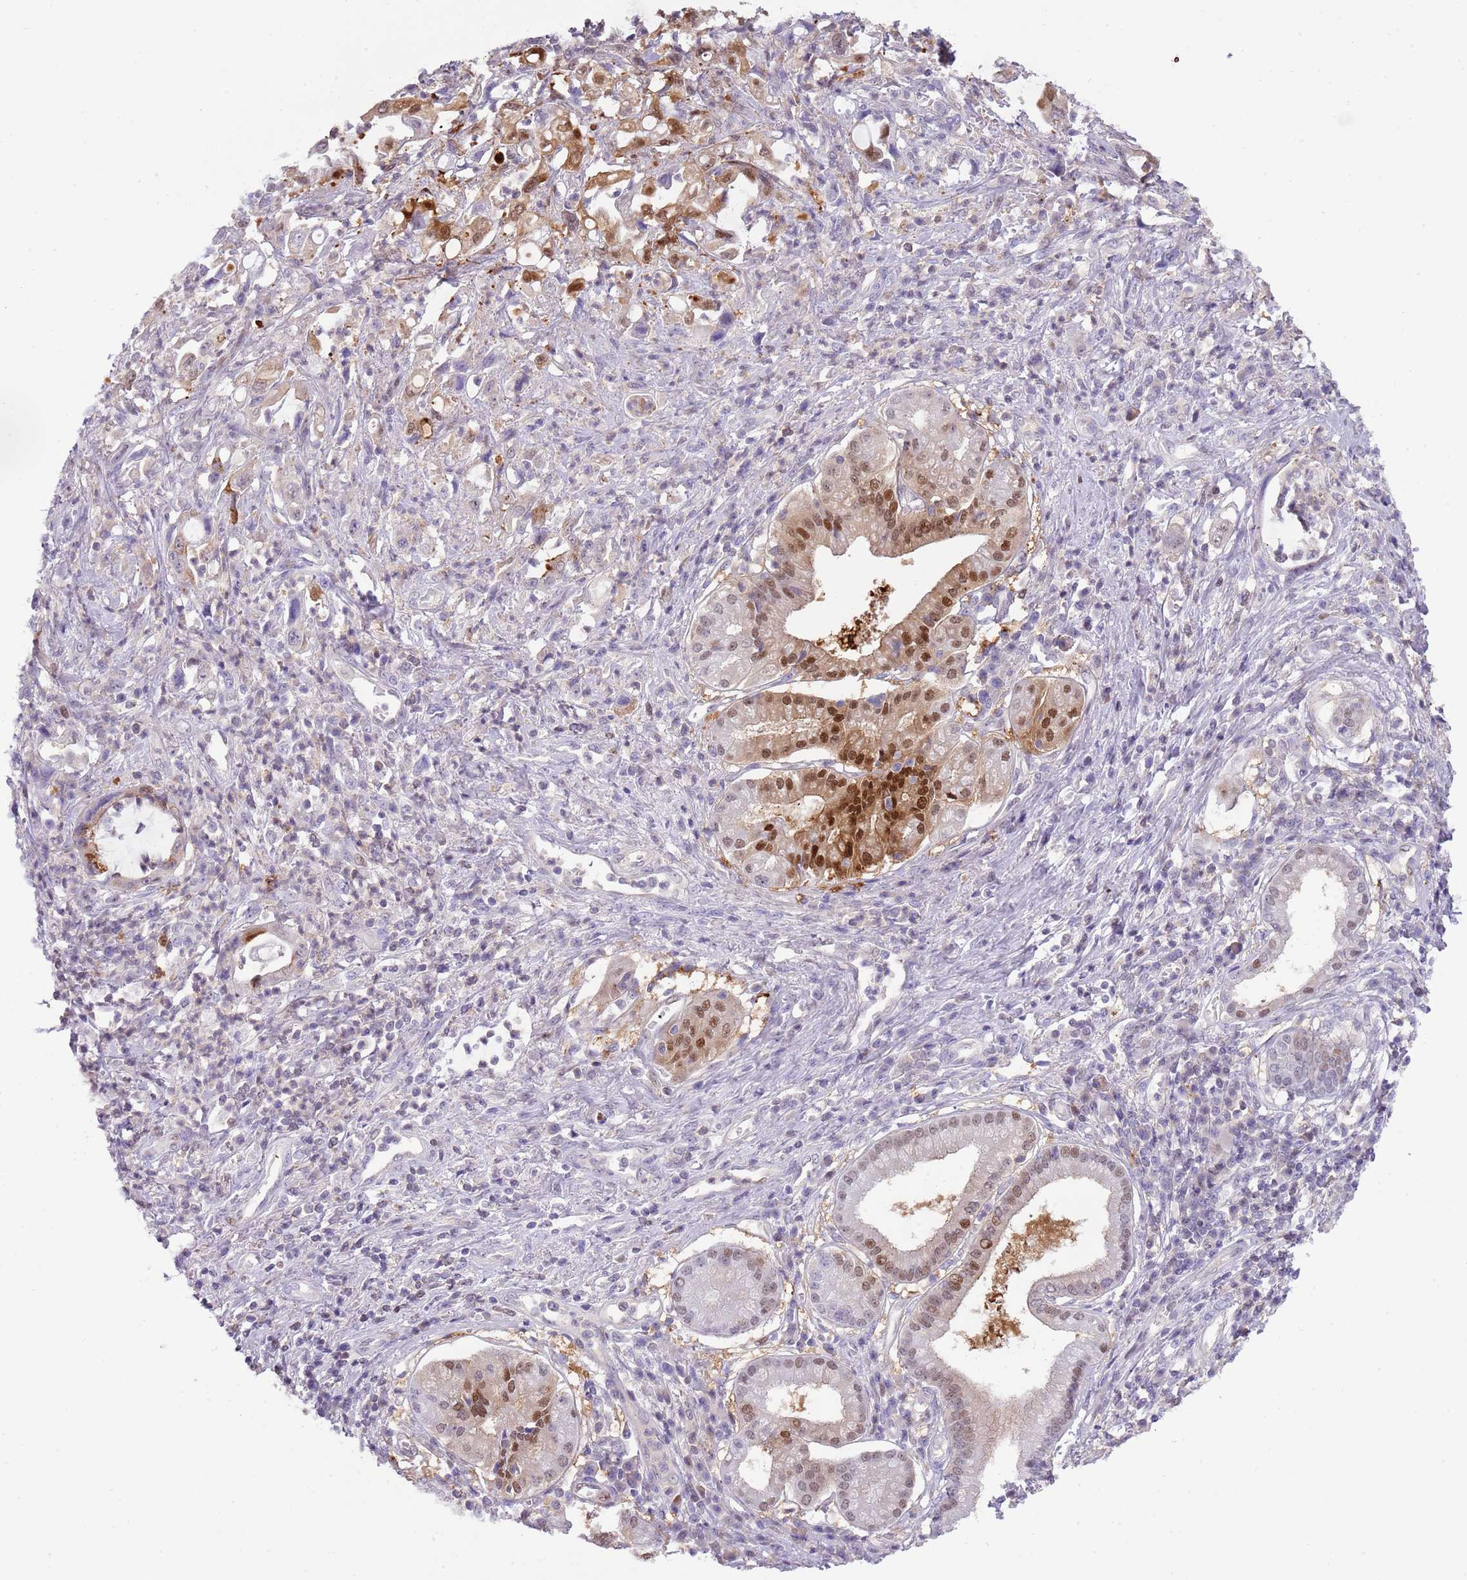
{"staining": {"intensity": "moderate", "quantity": "25%-75%", "location": "nuclear"}, "tissue": "pancreatic cancer", "cell_type": "Tumor cells", "image_type": "cancer", "snomed": [{"axis": "morphology", "description": "Adenocarcinoma, NOS"}, {"axis": "topography", "description": "Pancreas"}], "caption": "IHC of human pancreatic adenocarcinoma demonstrates medium levels of moderate nuclear expression in approximately 25%-75% of tumor cells.", "gene": "NBPF6", "patient": {"sex": "female", "age": 61}}